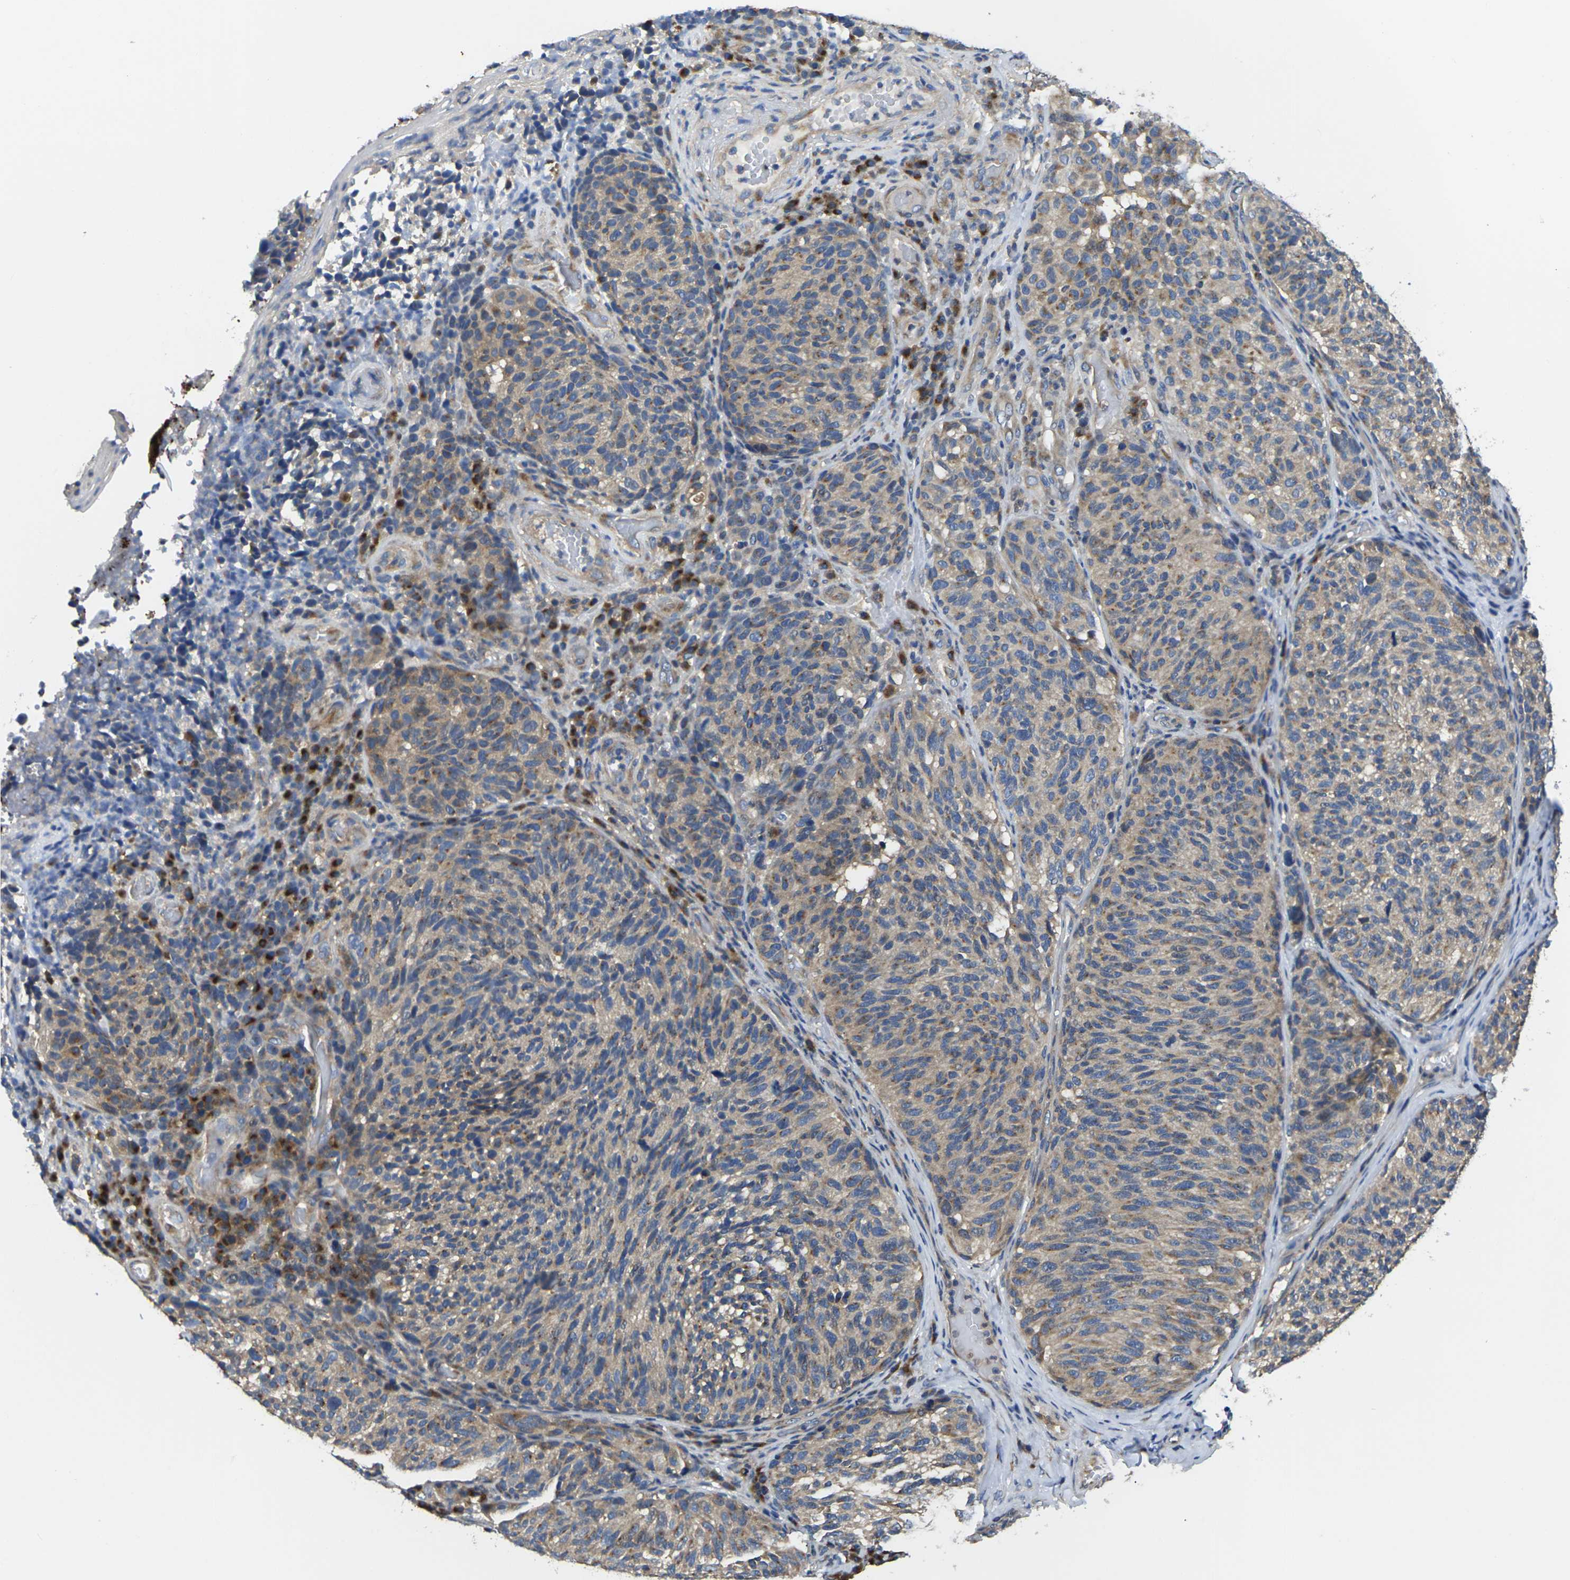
{"staining": {"intensity": "weak", "quantity": ">75%", "location": "cytoplasmic/membranous"}, "tissue": "melanoma", "cell_type": "Tumor cells", "image_type": "cancer", "snomed": [{"axis": "morphology", "description": "Malignant melanoma, NOS"}, {"axis": "topography", "description": "Skin"}], "caption": "Malignant melanoma stained with a protein marker shows weak staining in tumor cells.", "gene": "TMCC2", "patient": {"sex": "female", "age": 73}}